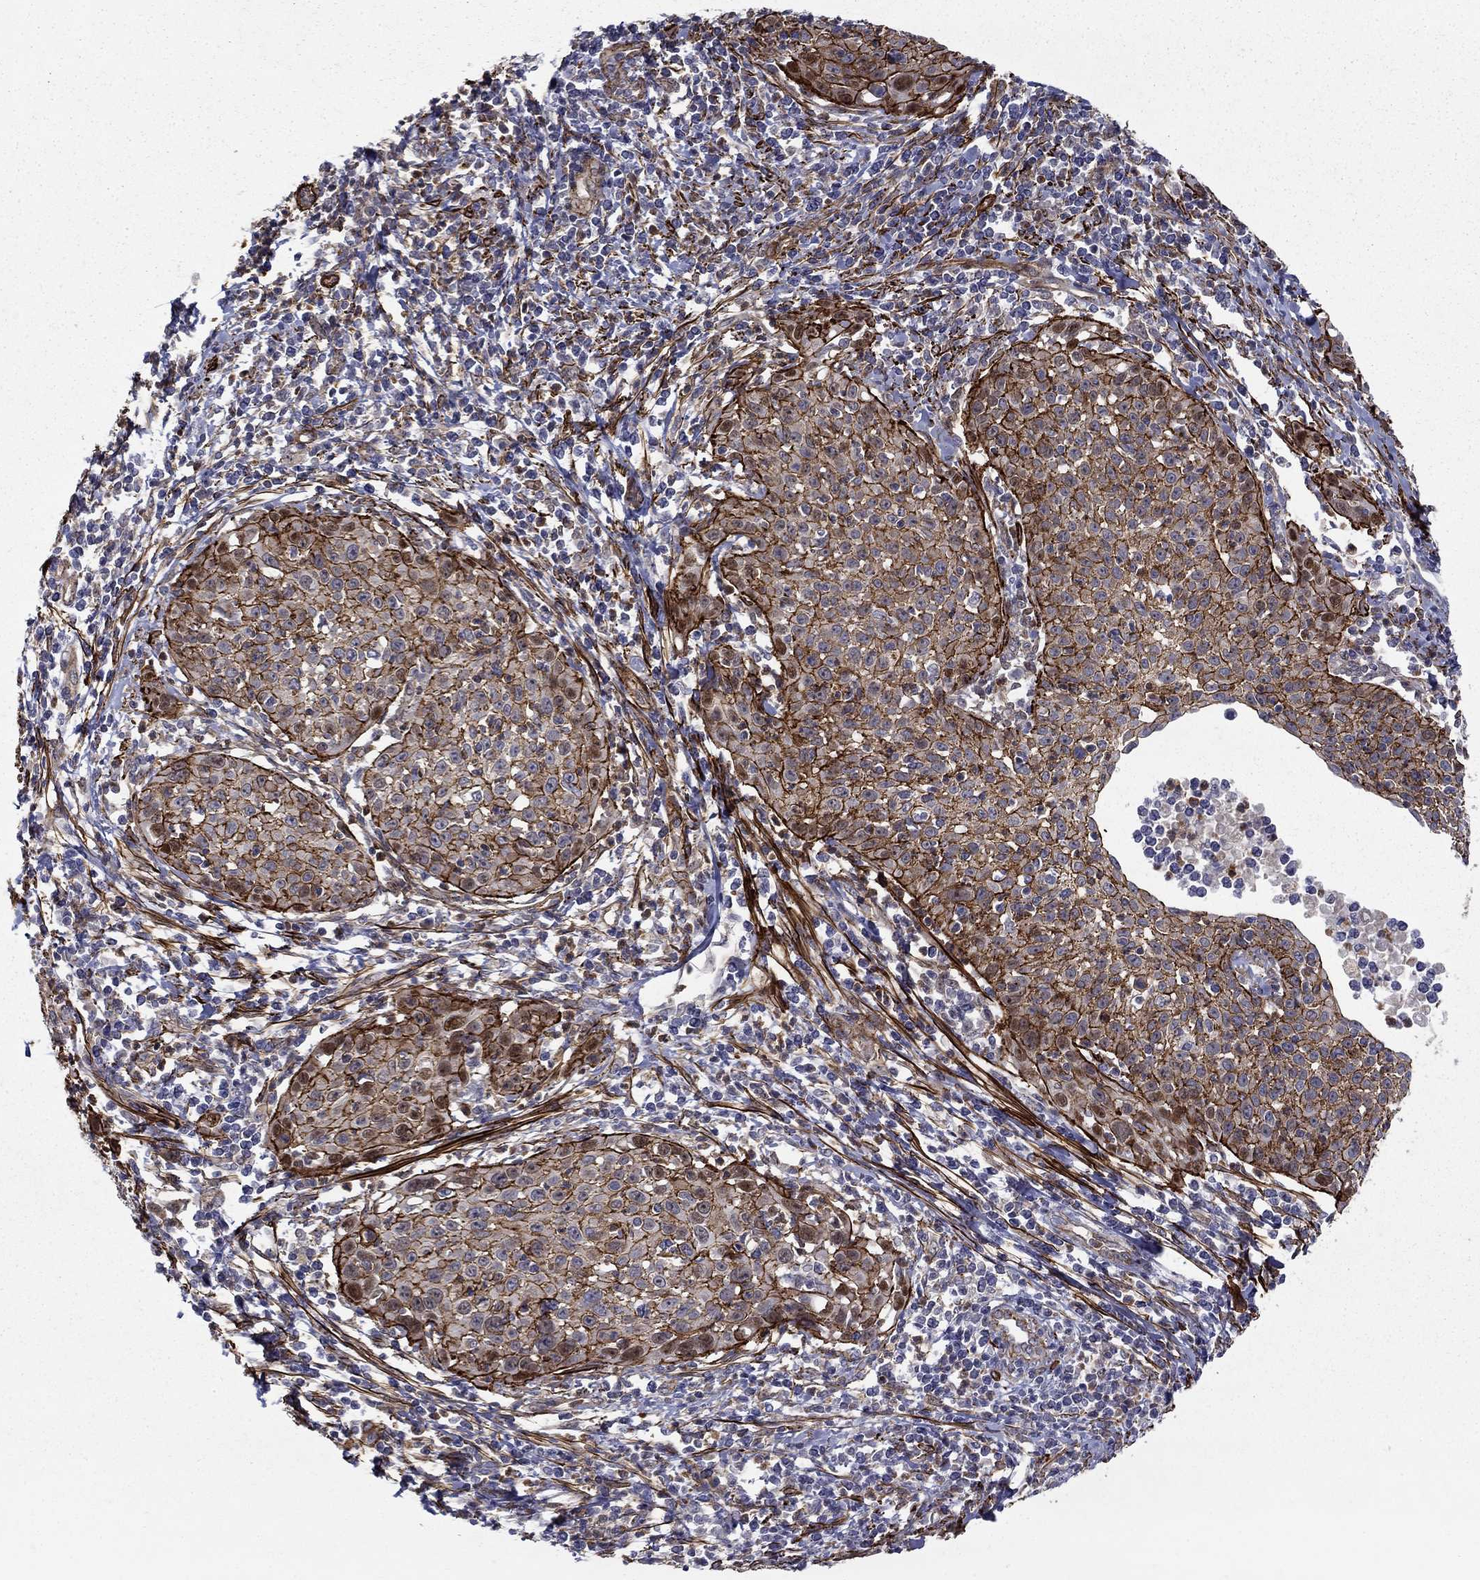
{"staining": {"intensity": "strong", "quantity": "25%-75%", "location": "cytoplasmic/membranous"}, "tissue": "cervical cancer", "cell_type": "Tumor cells", "image_type": "cancer", "snomed": [{"axis": "morphology", "description": "Squamous cell carcinoma, NOS"}, {"axis": "topography", "description": "Cervix"}], "caption": "Protein staining of squamous cell carcinoma (cervical) tissue displays strong cytoplasmic/membranous staining in approximately 25%-75% of tumor cells. The staining is performed using DAB (3,3'-diaminobenzidine) brown chromogen to label protein expression. The nuclei are counter-stained blue using hematoxylin.", "gene": "KRBA1", "patient": {"sex": "female", "age": 26}}